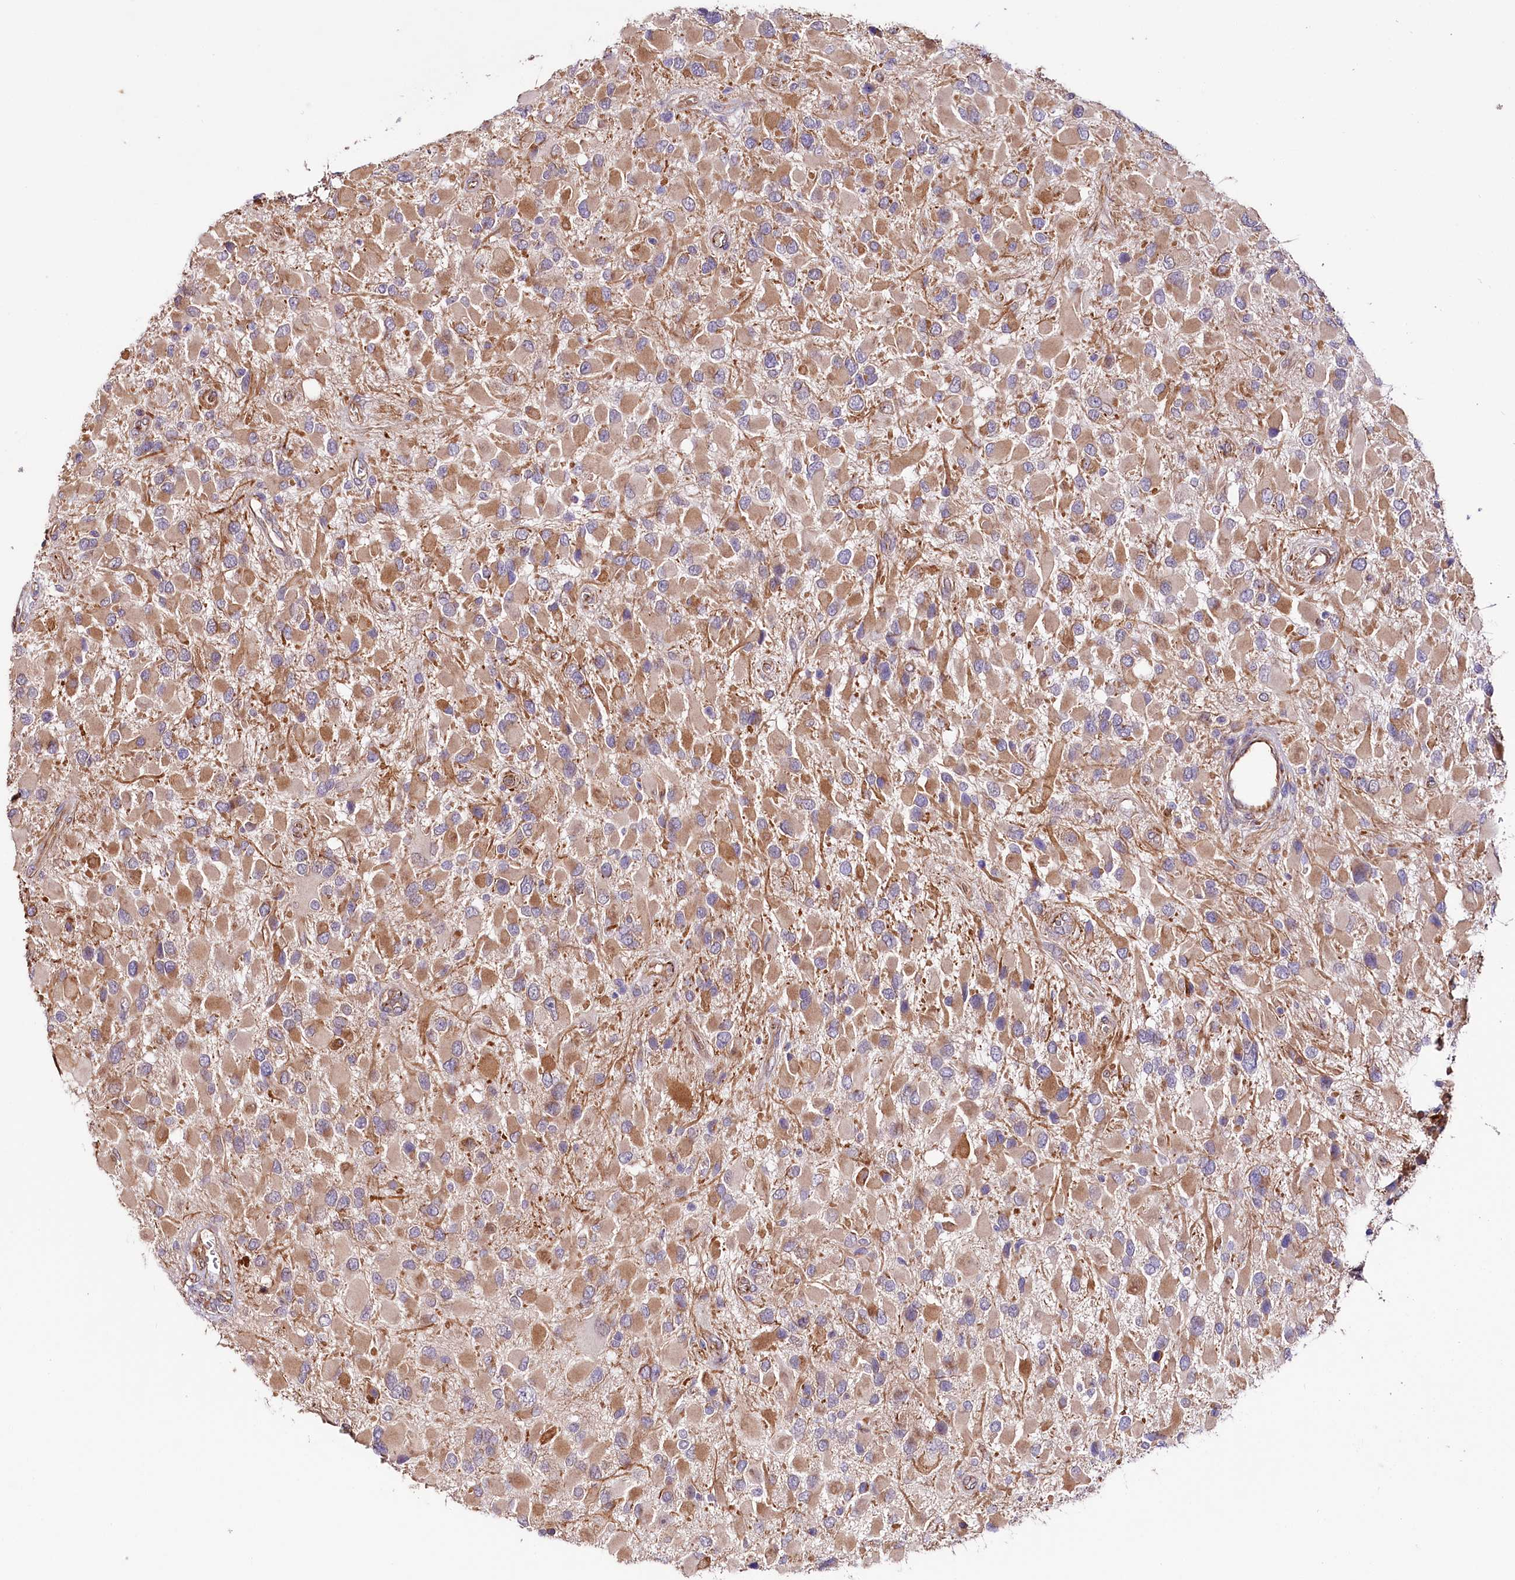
{"staining": {"intensity": "moderate", "quantity": "25%-75%", "location": "cytoplasmic/membranous"}, "tissue": "glioma", "cell_type": "Tumor cells", "image_type": "cancer", "snomed": [{"axis": "morphology", "description": "Glioma, malignant, High grade"}, {"axis": "topography", "description": "Brain"}], "caption": "A photomicrograph of glioma stained for a protein displays moderate cytoplasmic/membranous brown staining in tumor cells.", "gene": "TTC12", "patient": {"sex": "male", "age": 53}}